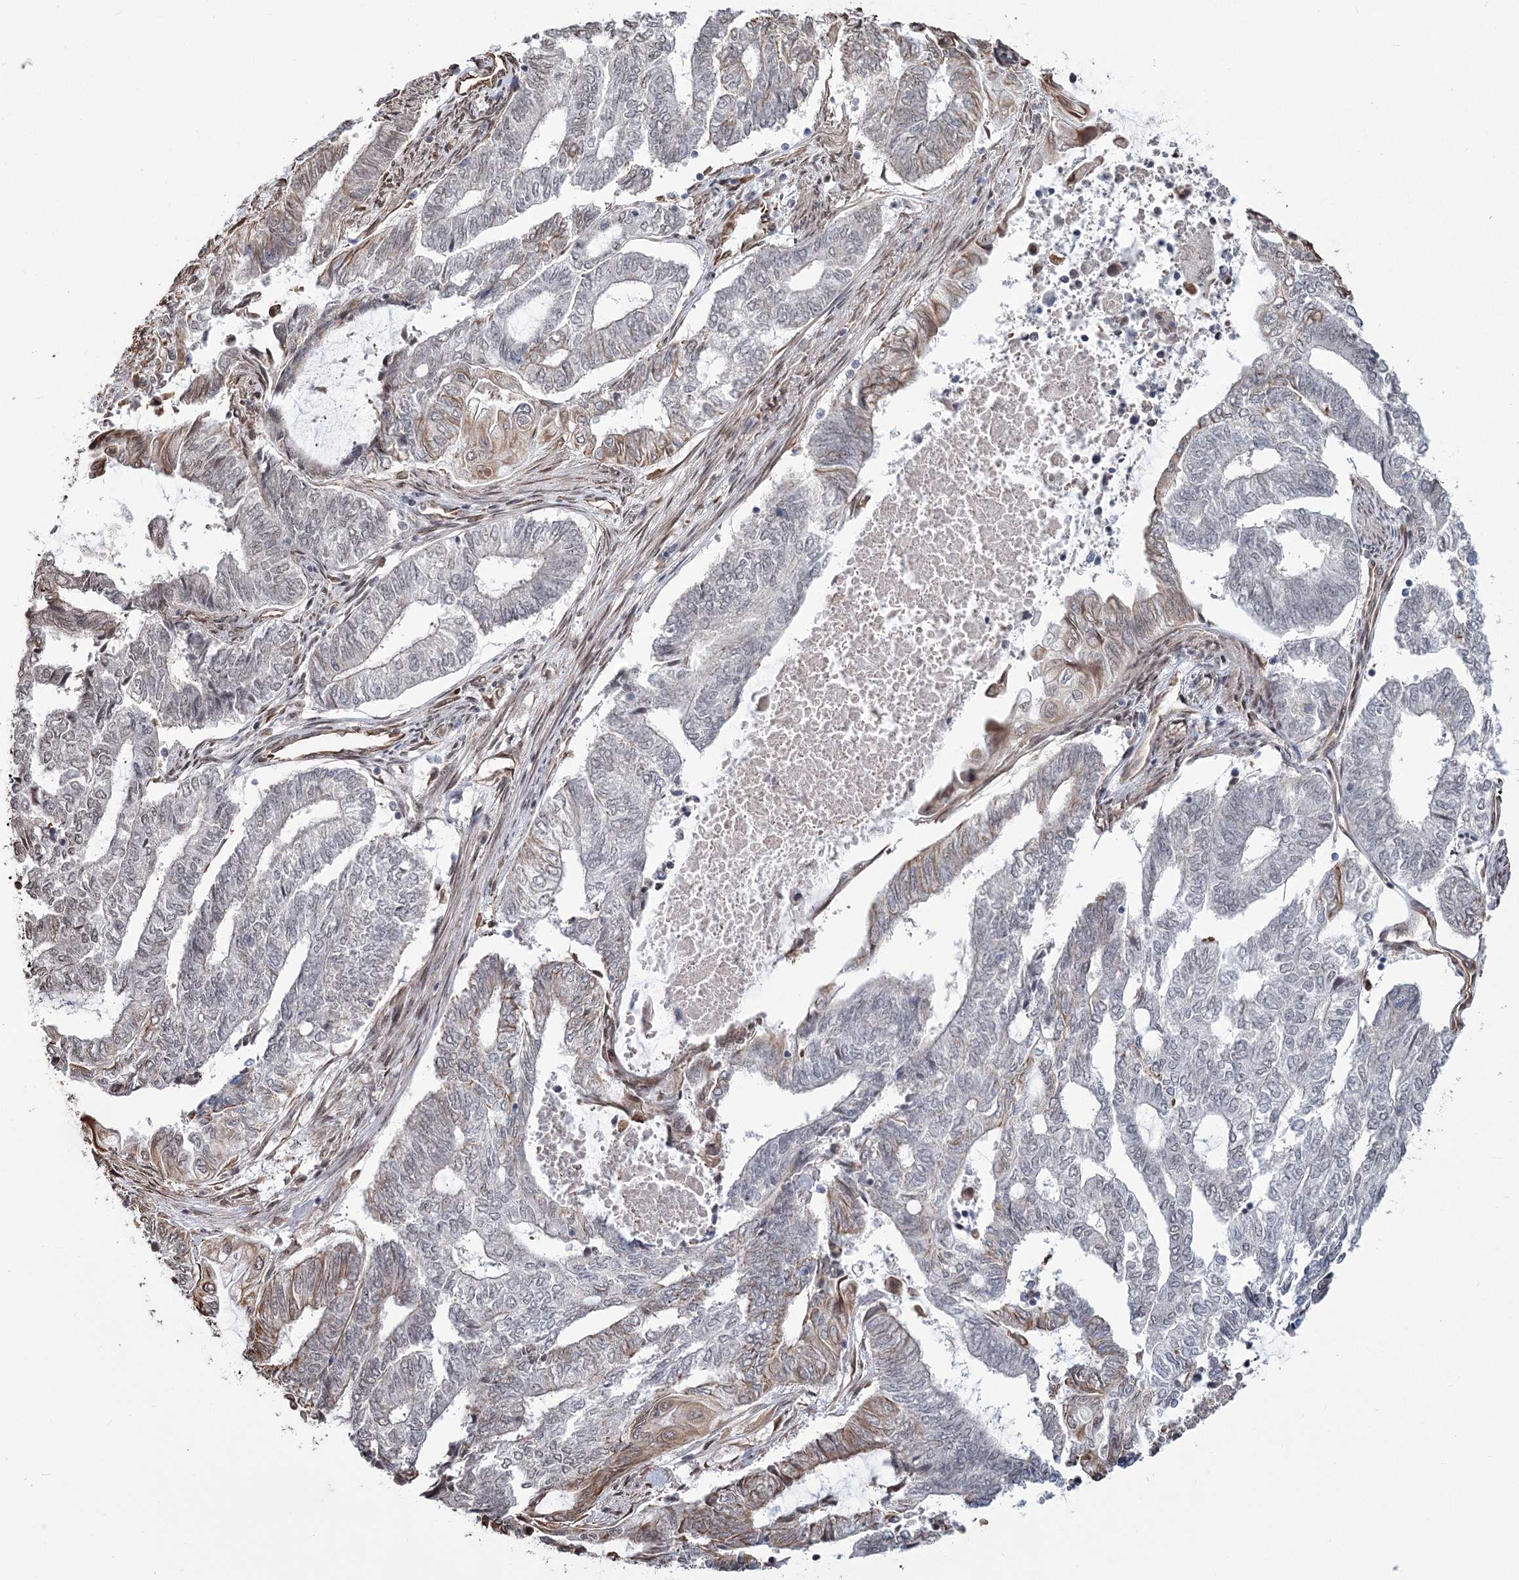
{"staining": {"intensity": "moderate", "quantity": "<25%", "location": "cytoplasmic/membranous,nuclear"}, "tissue": "endometrial cancer", "cell_type": "Tumor cells", "image_type": "cancer", "snomed": [{"axis": "morphology", "description": "Adenocarcinoma, NOS"}, {"axis": "topography", "description": "Uterus"}, {"axis": "topography", "description": "Endometrium"}], "caption": "Adenocarcinoma (endometrial) was stained to show a protein in brown. There is low levels of moderate cytoplasmic/membranous and nuclear positivity in approximately <25% of tumor cells.", "gene": "ATP11B", "patient": {"sex": "female", "age": 70}}